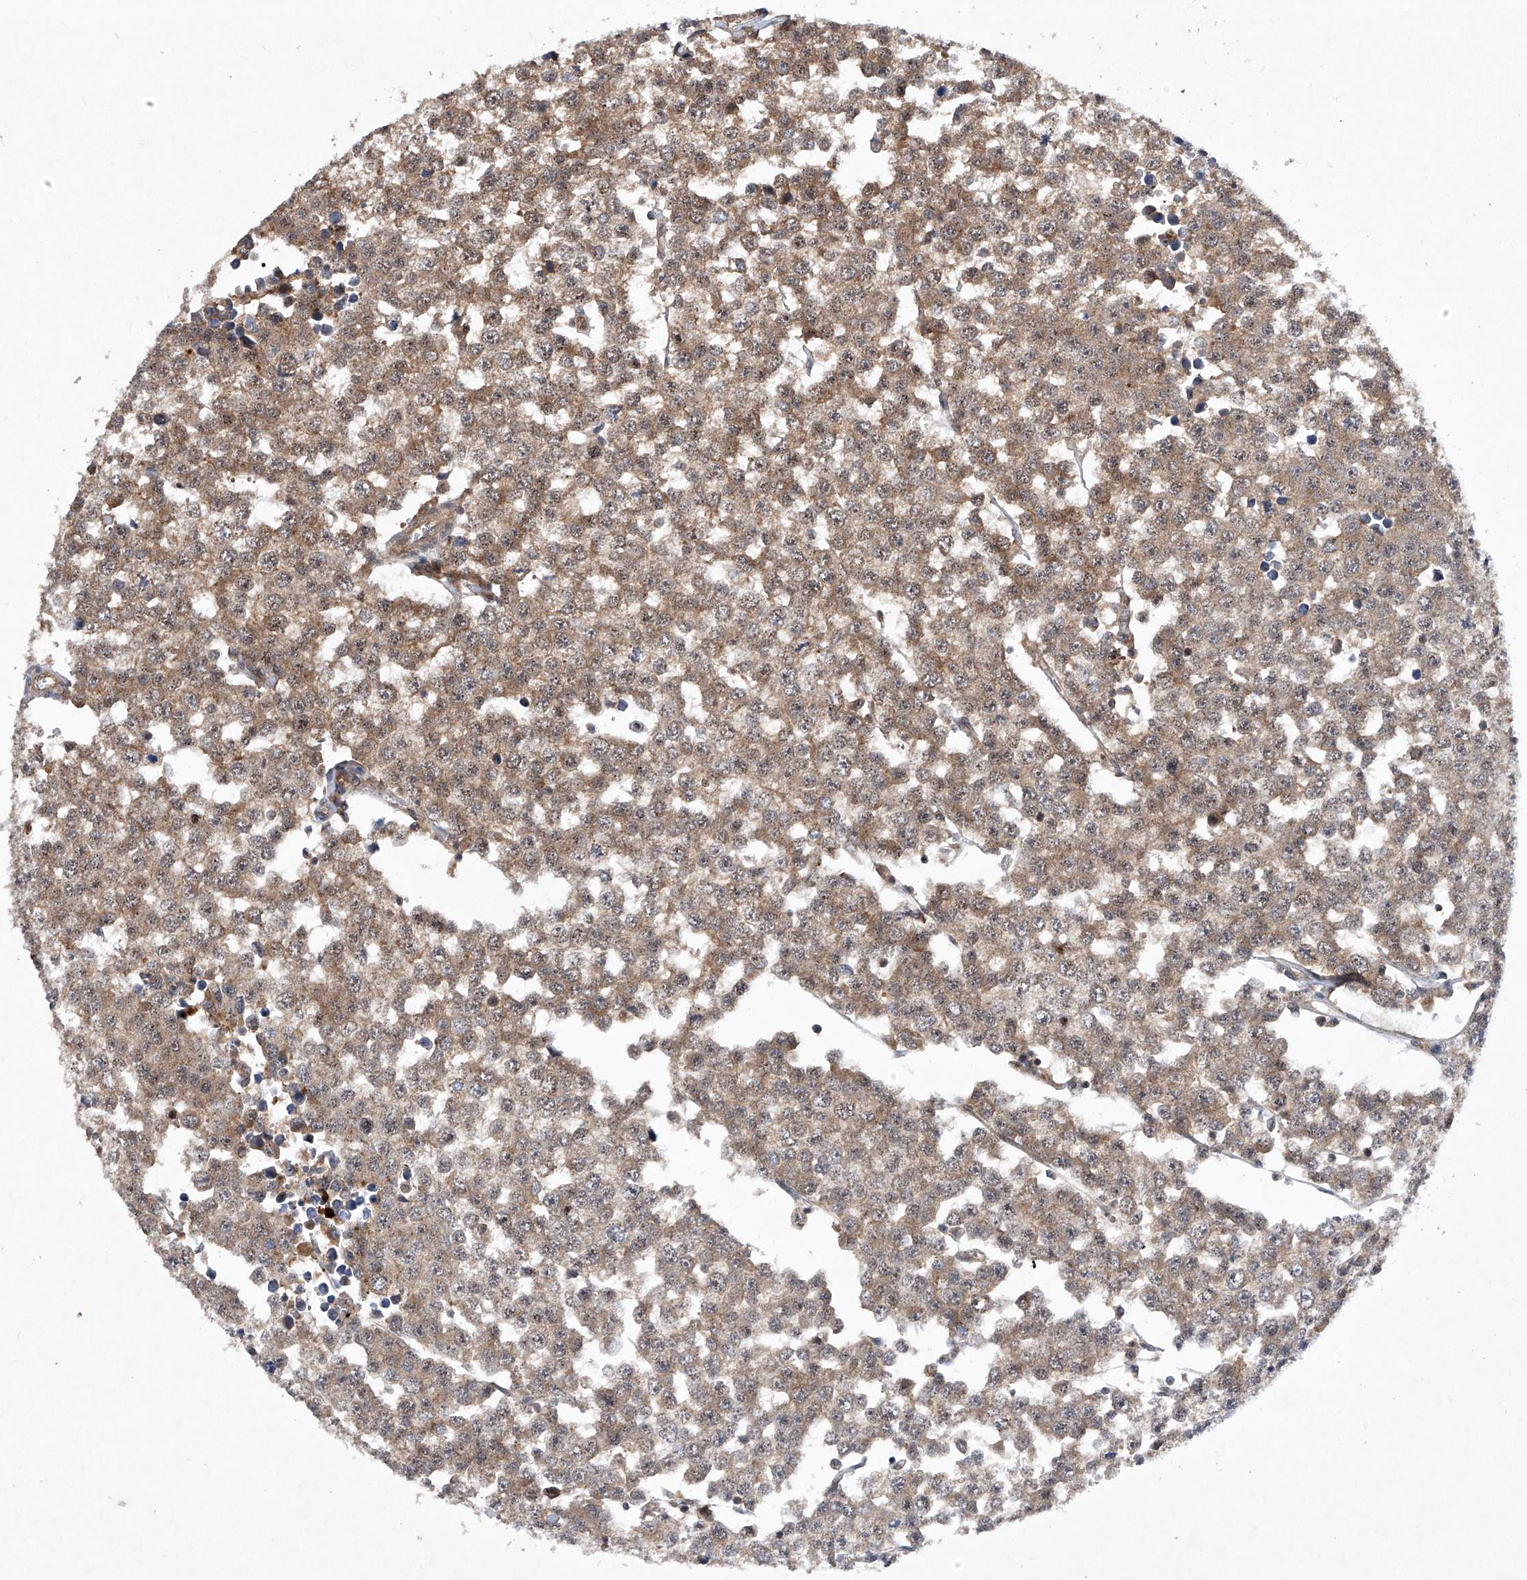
{"staining": {"intensity": "moderate", "quantity": "25%-75%", "location": "cytoplasmic/membranous"}, "tissue": "testis cancer", "cell_type": "Tumor cells", "image_type": "cancer", "snomed": [{"axis": "morphology", "description": "Seminoma, NOS"}, {"axis": "morphology", "description": "Carcinoma, Embryonal, NOS"}, {"axis": "topography", "description": "Testis"}], "caption": "Protein analysis of testis seminoma tissue demonstrates moderate cytoplasmic/membranous expression in about 25%-75% of tumor cells. The protein of interest is shown in brown color, while the nuclei are stained blue.", "gene": "CISH", "patient": {"sex": "male", "age": 52}}